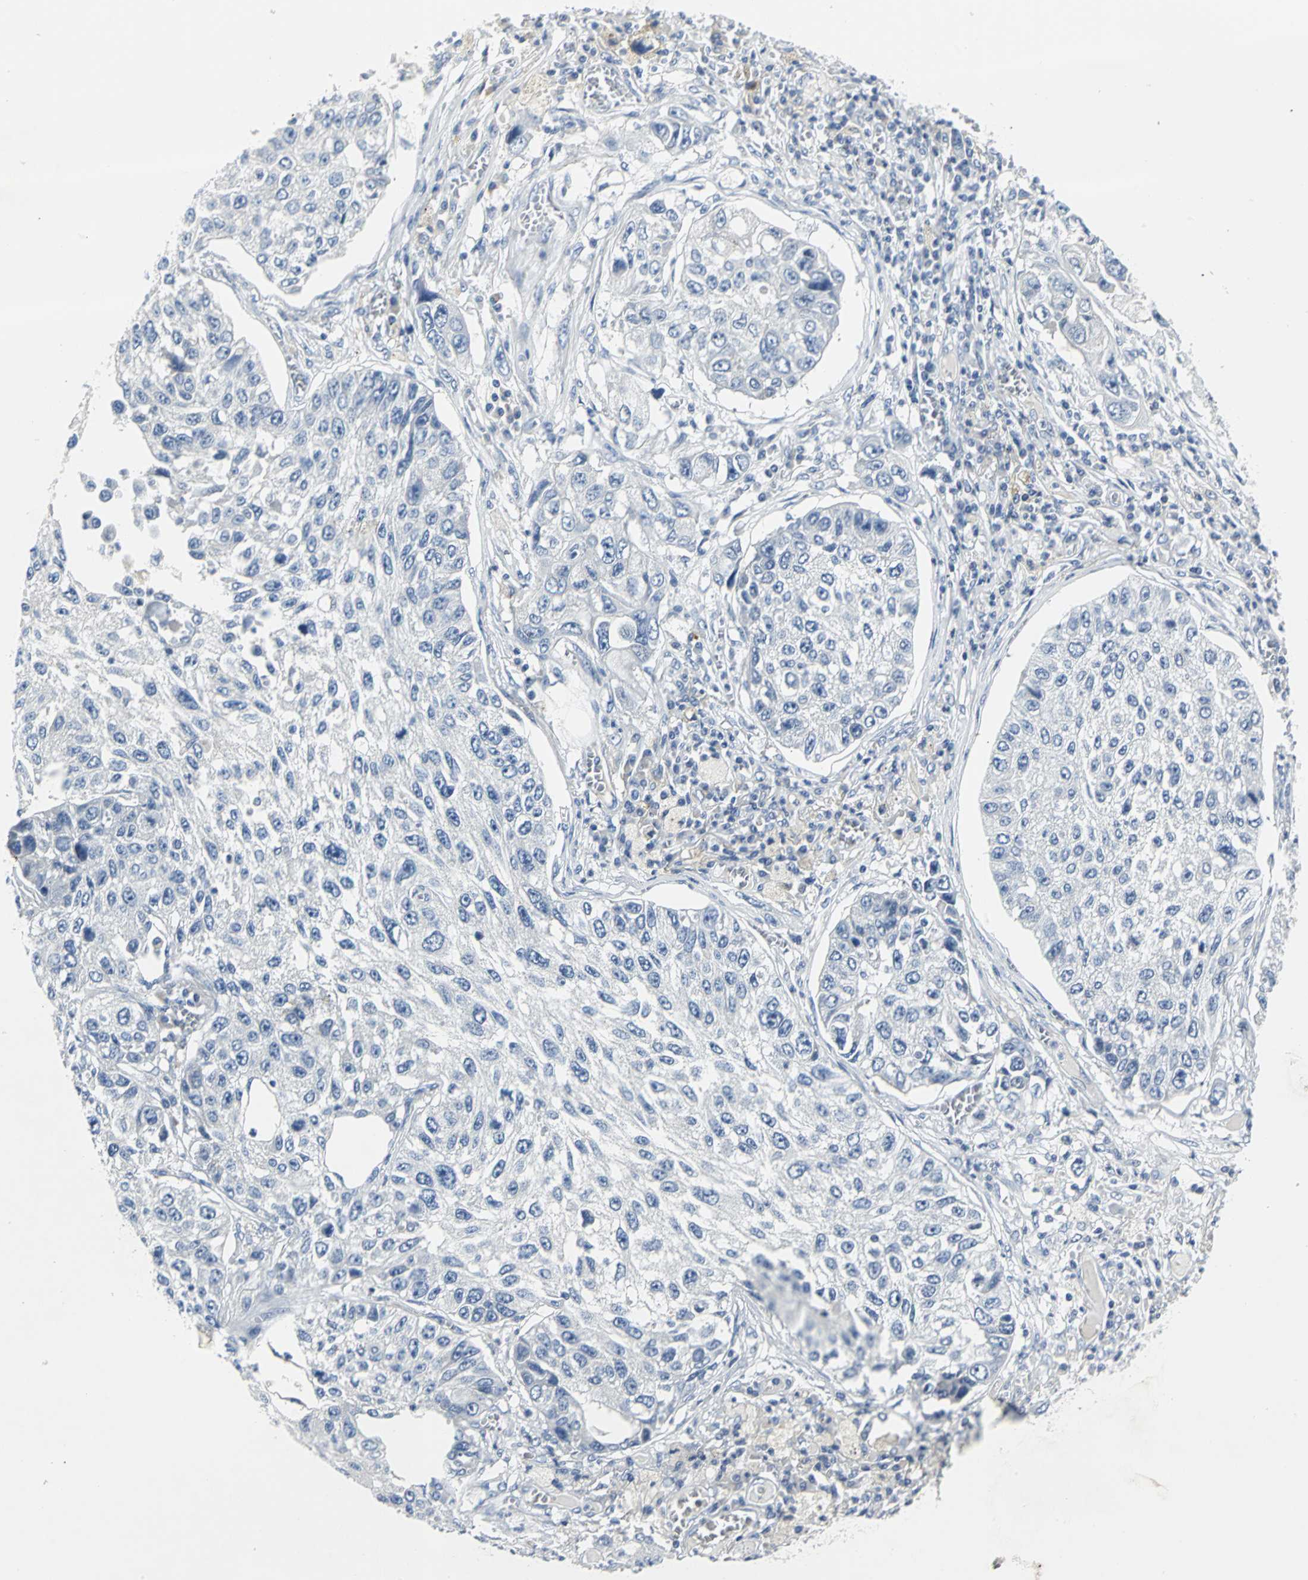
{"staining": {"intensity": "negative", "quantity": "none", "location": "none"}, "tissue": "lung cancer", "cell_type": "Tumor cells", "image_type": "cancer", "snomed": [{"axis": "morphology", "description": "Squamous cell carcinoma, NOS"}, {"axis": "topography", "description": "Lung"}], "caption": "Immunohistochemical staining of human lung cancer displays no significant positivity in tumor cells.", "gene": "RIPOR1", "patient": {"sex": "male", "age": 71}}